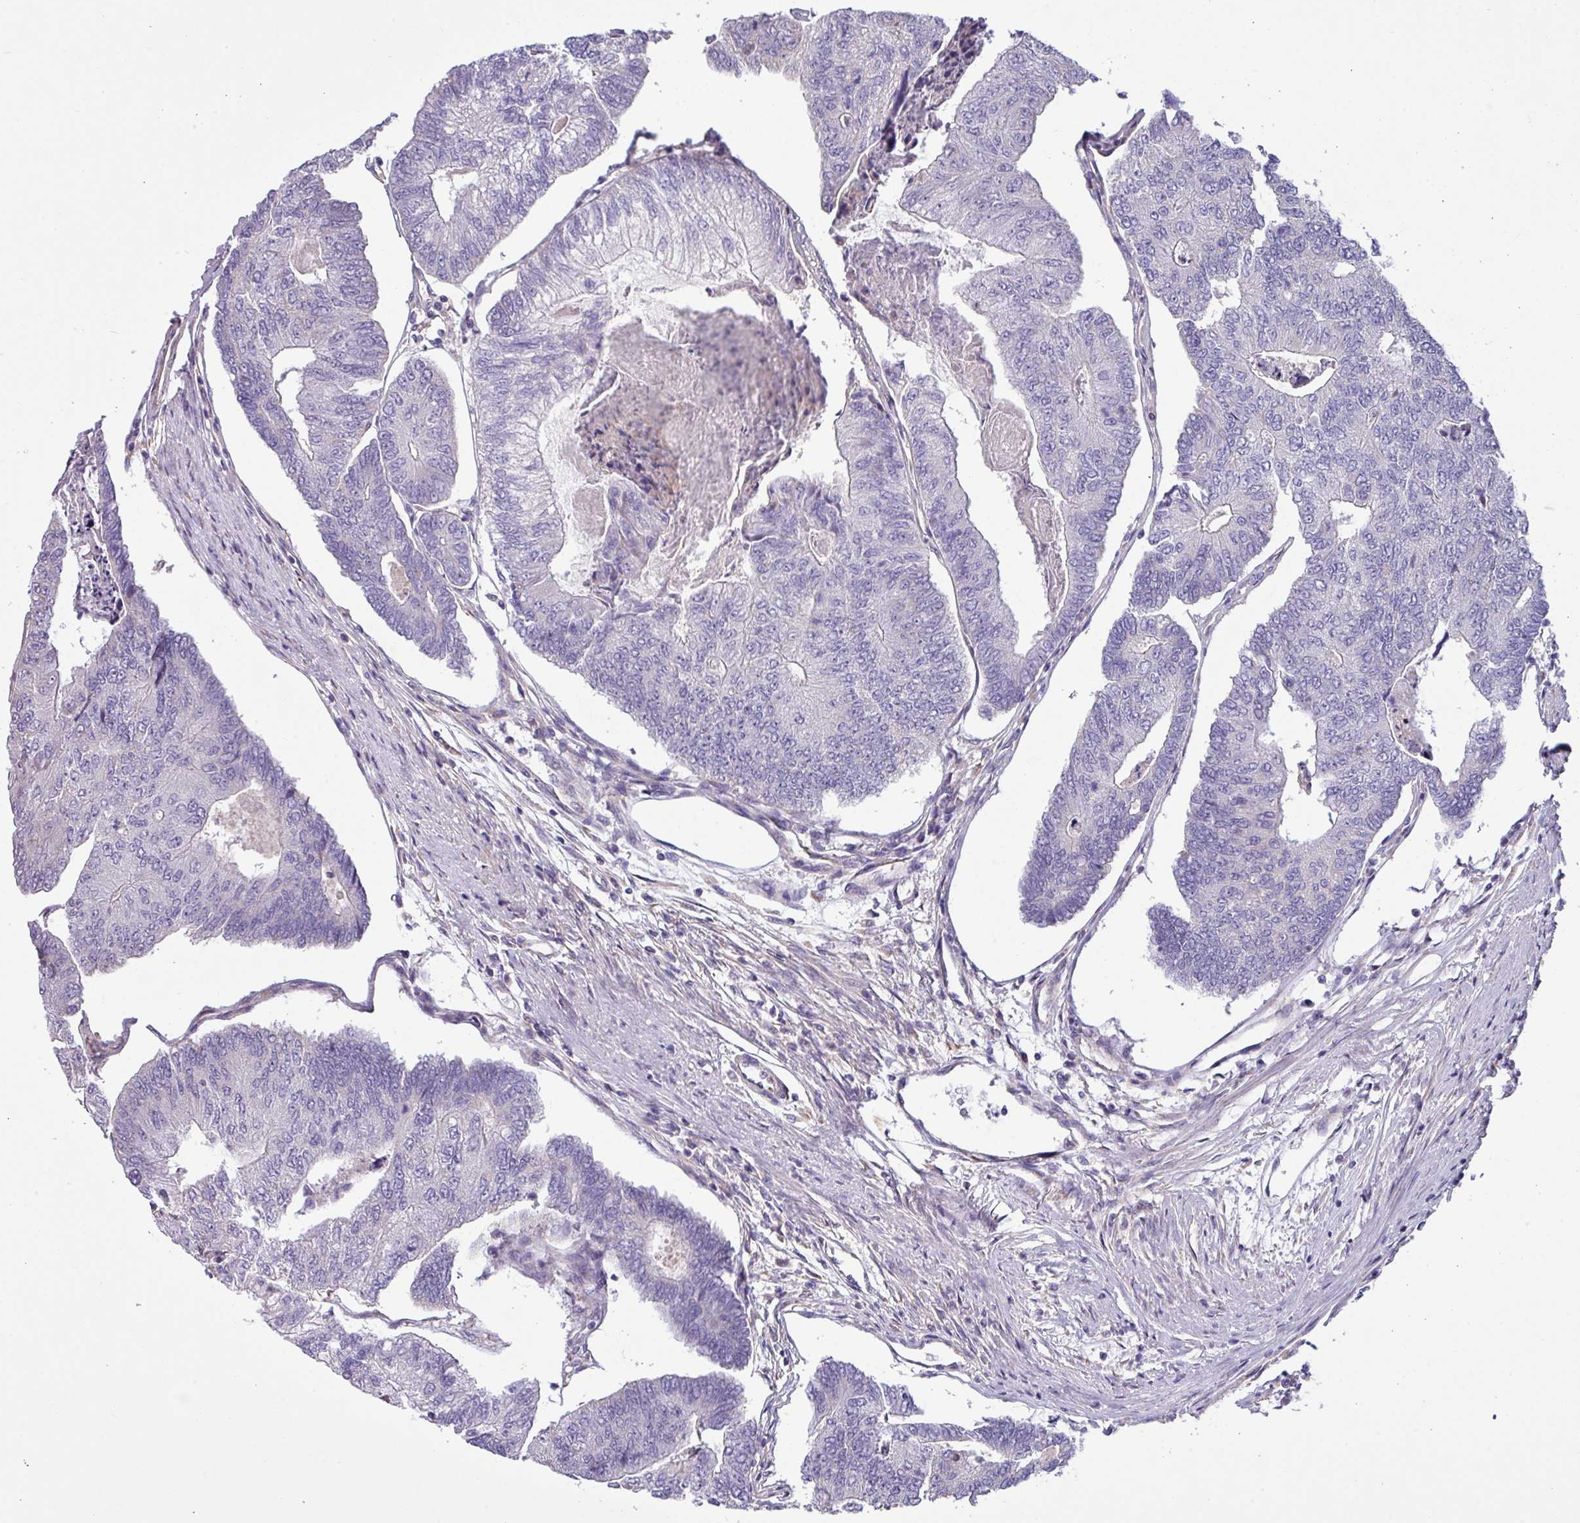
{"staining": {"intensity": "negative", "quantity": "none", "location": "none"}, "tissue": "colorectal cancer", "cell_type": "Tumor cells", "image_type": "cancer", "snomed": [{"axis": "morphology", "description": "Adenocarcinoma, NOS"}, {"axis": "topography", "description": "Colon"}], "caption": "There is no significant expression in tumor cells of colorectal cancer (adenocarcinoma).", "gene": "IRGC", "patient": {"sex": "female", "age": 67}}